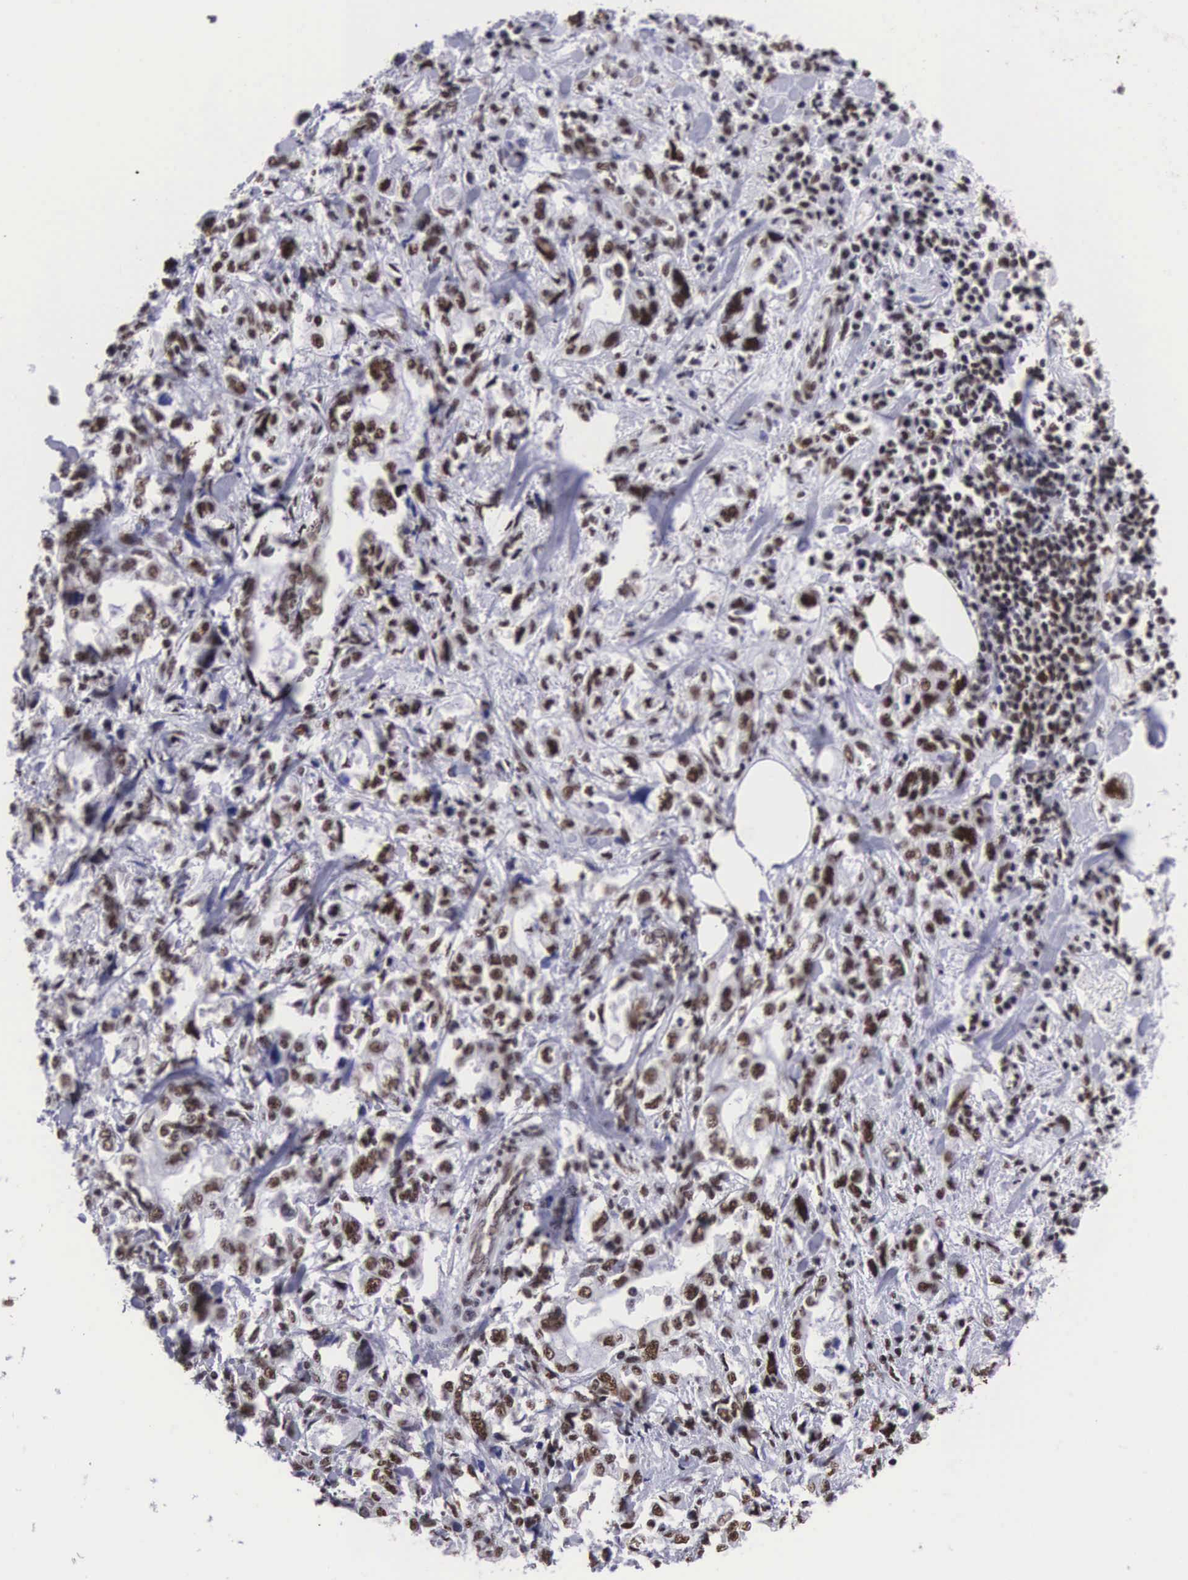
{"staining": {"intensity": "moderate", "quantity": ">75%", "location": "nuclear"}, "tissue": "stomach cancer", "cell_type": "Tumor cells", "image_type": "cancer", "snomed": [{"axis": "morphology", "description": "Adenocarcinoma, NOS"}, {"axis": "topography", "description": "Pancreas"}, {"axis": "topography", "description": "Stomach, upper"}], "caption": "Protein positivity by IHC exhibits moderate nuclear staining in about >75% of tumor cells in stomach adenocarcinoma.", "gene": "SF3A1", "patient": {"sex": "male", "age": 77}}